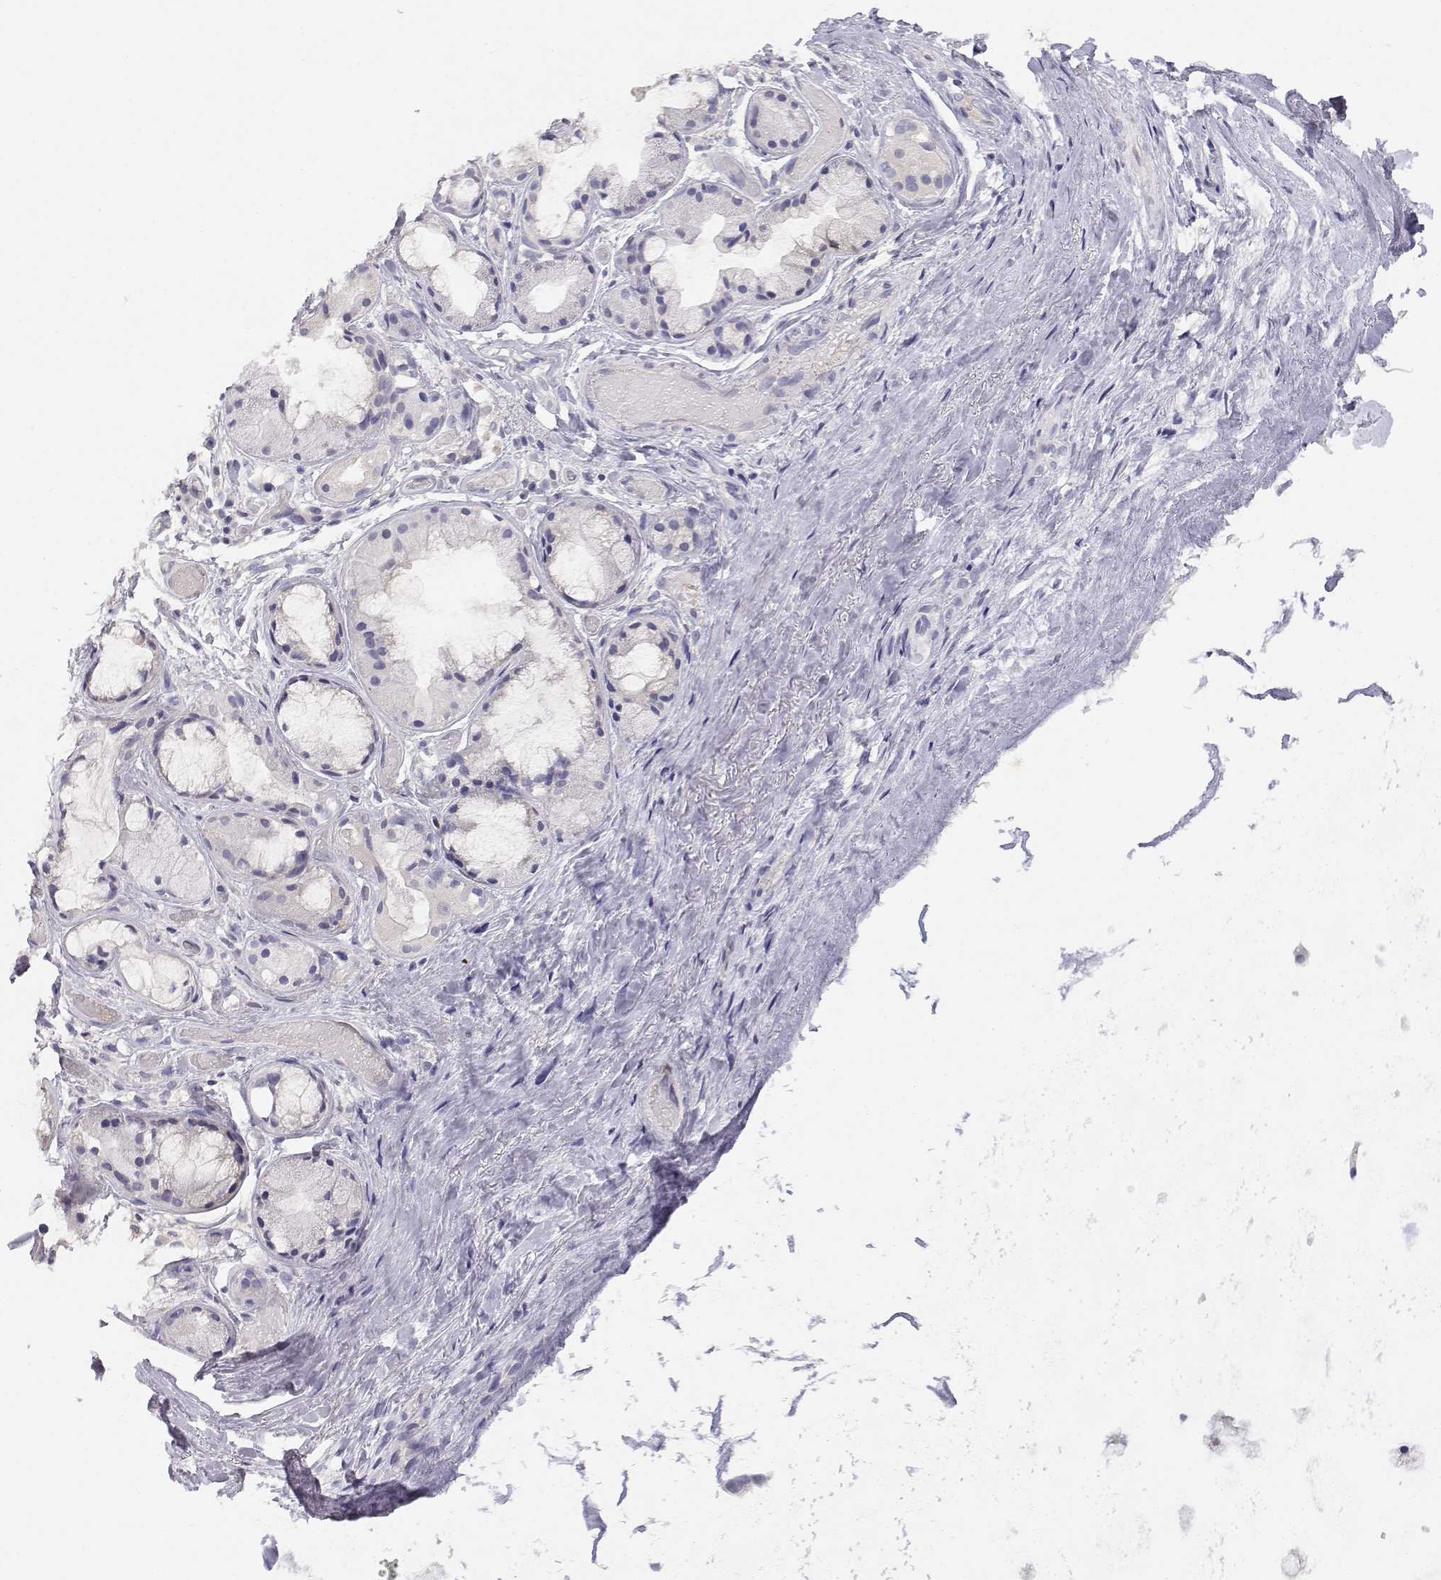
{"staining": {"intensity": "negative", "quantity": "none", "location": "none"}, "tissue": "soft tissue", "cell_type": "Fibroblasts", "image_type": "normal", "snomed": [{"axis": "morphology", "description": "Normal tissue, NOS"}, {"axis": "topography", "description": "Cartilage tissue"}], "caption": "A micrograph of soft tissue stained for a protein exhibits no brown staining in fibroblasts. Nuclei are stained in blue.", "gene": "ADA", "patient": {"sex": "male", "age": 62}}